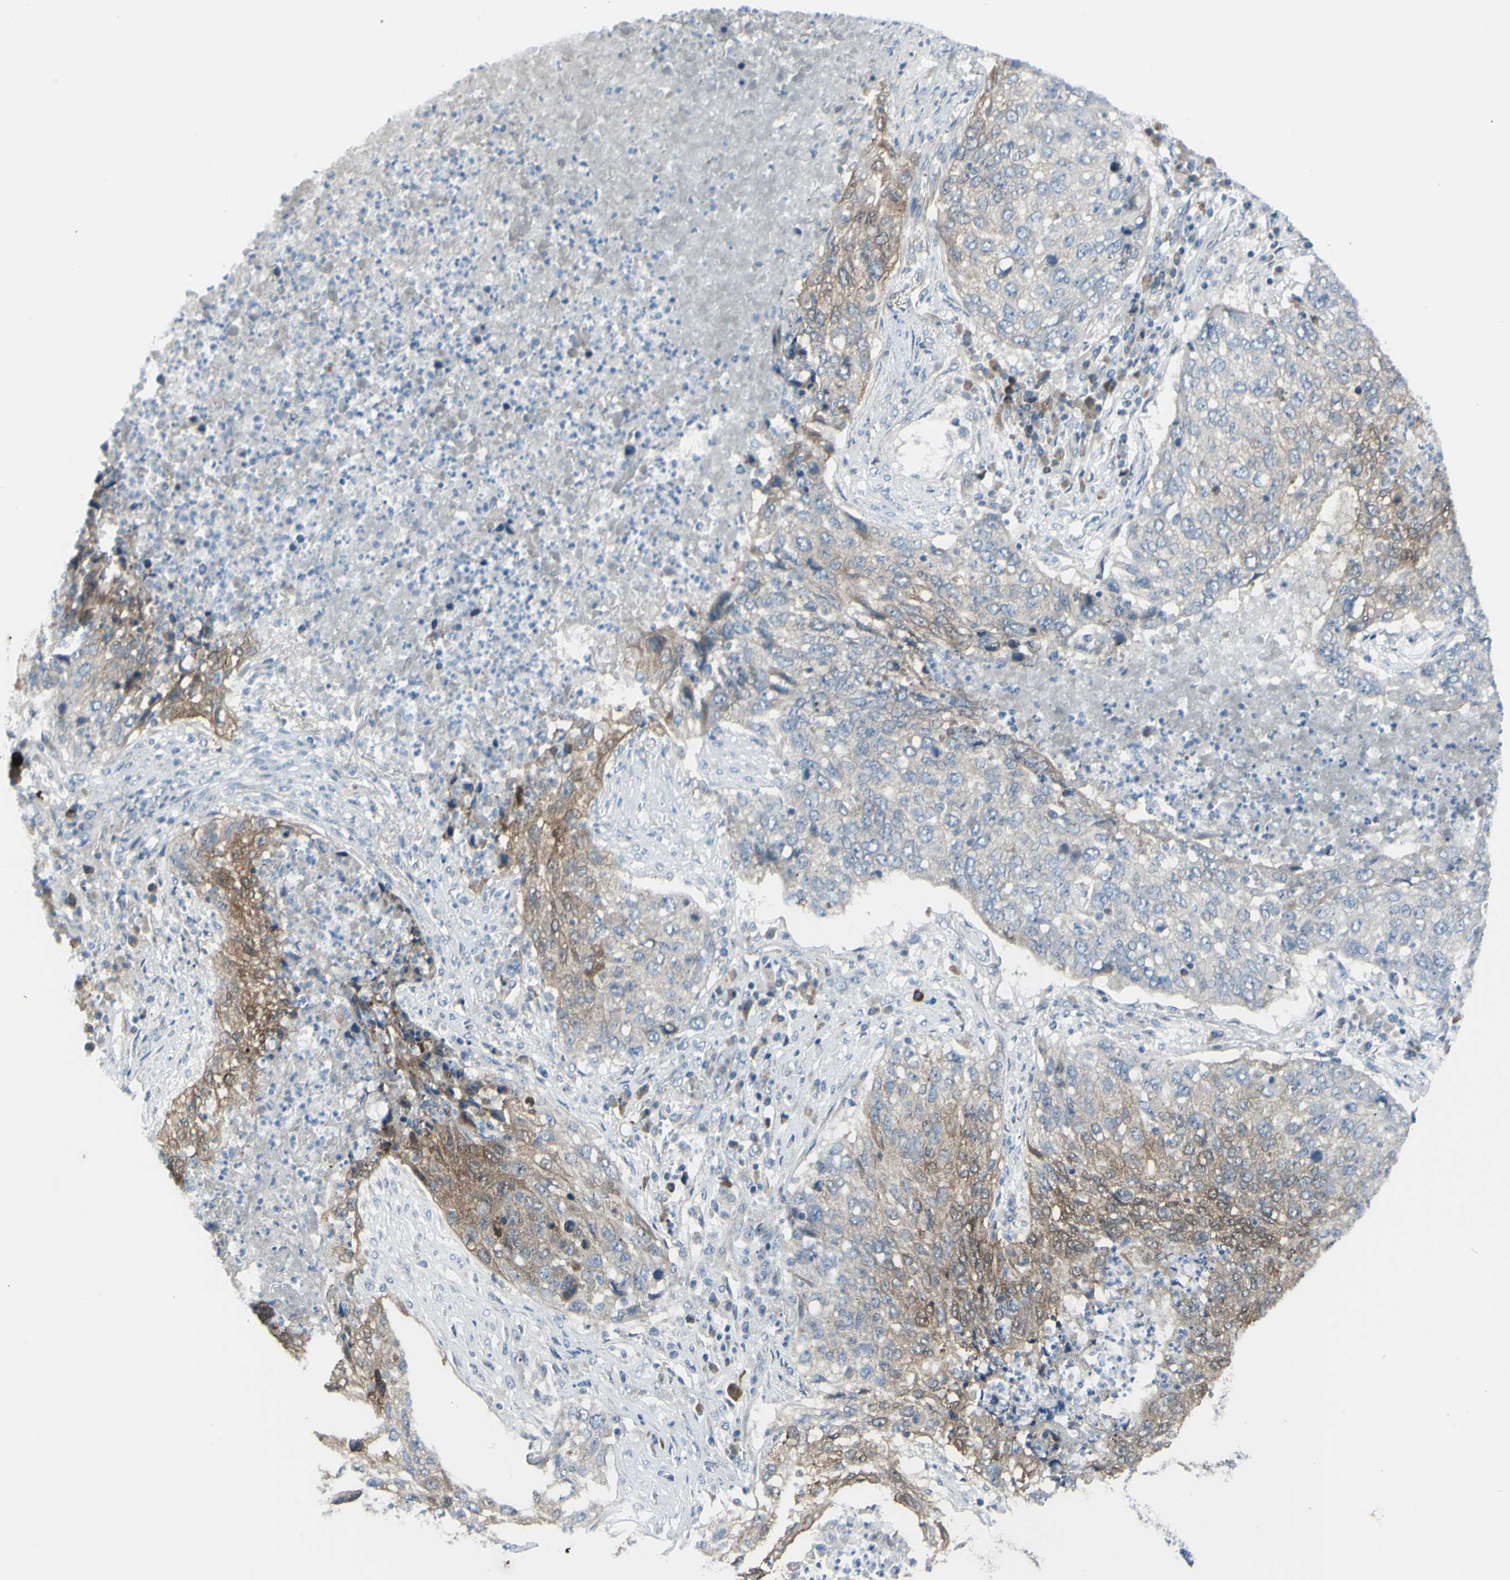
{"staining": {"intensity": "moderate", "quantity": "25%-75%", "location": "cytoplasmic/membranous"}, "tissue": "lung cancer", "cell_type": "Tumor cells", "image_type": "cancer", "snomed": [{"axis": "morphology", "description": "Squamous cell carcinoma, NOS"}, {"axis": "topography", "description": "Lung"}], "caption": "An IHC micrograph of neoplastic tissue is shown. Protein staining in brown shows moderate cytoplasmic/membranous positivity in lung squamous cell carcinoma within tumor cells.", "gene": "LRRK1", "patient": {"sex": "female", "age": 63}}